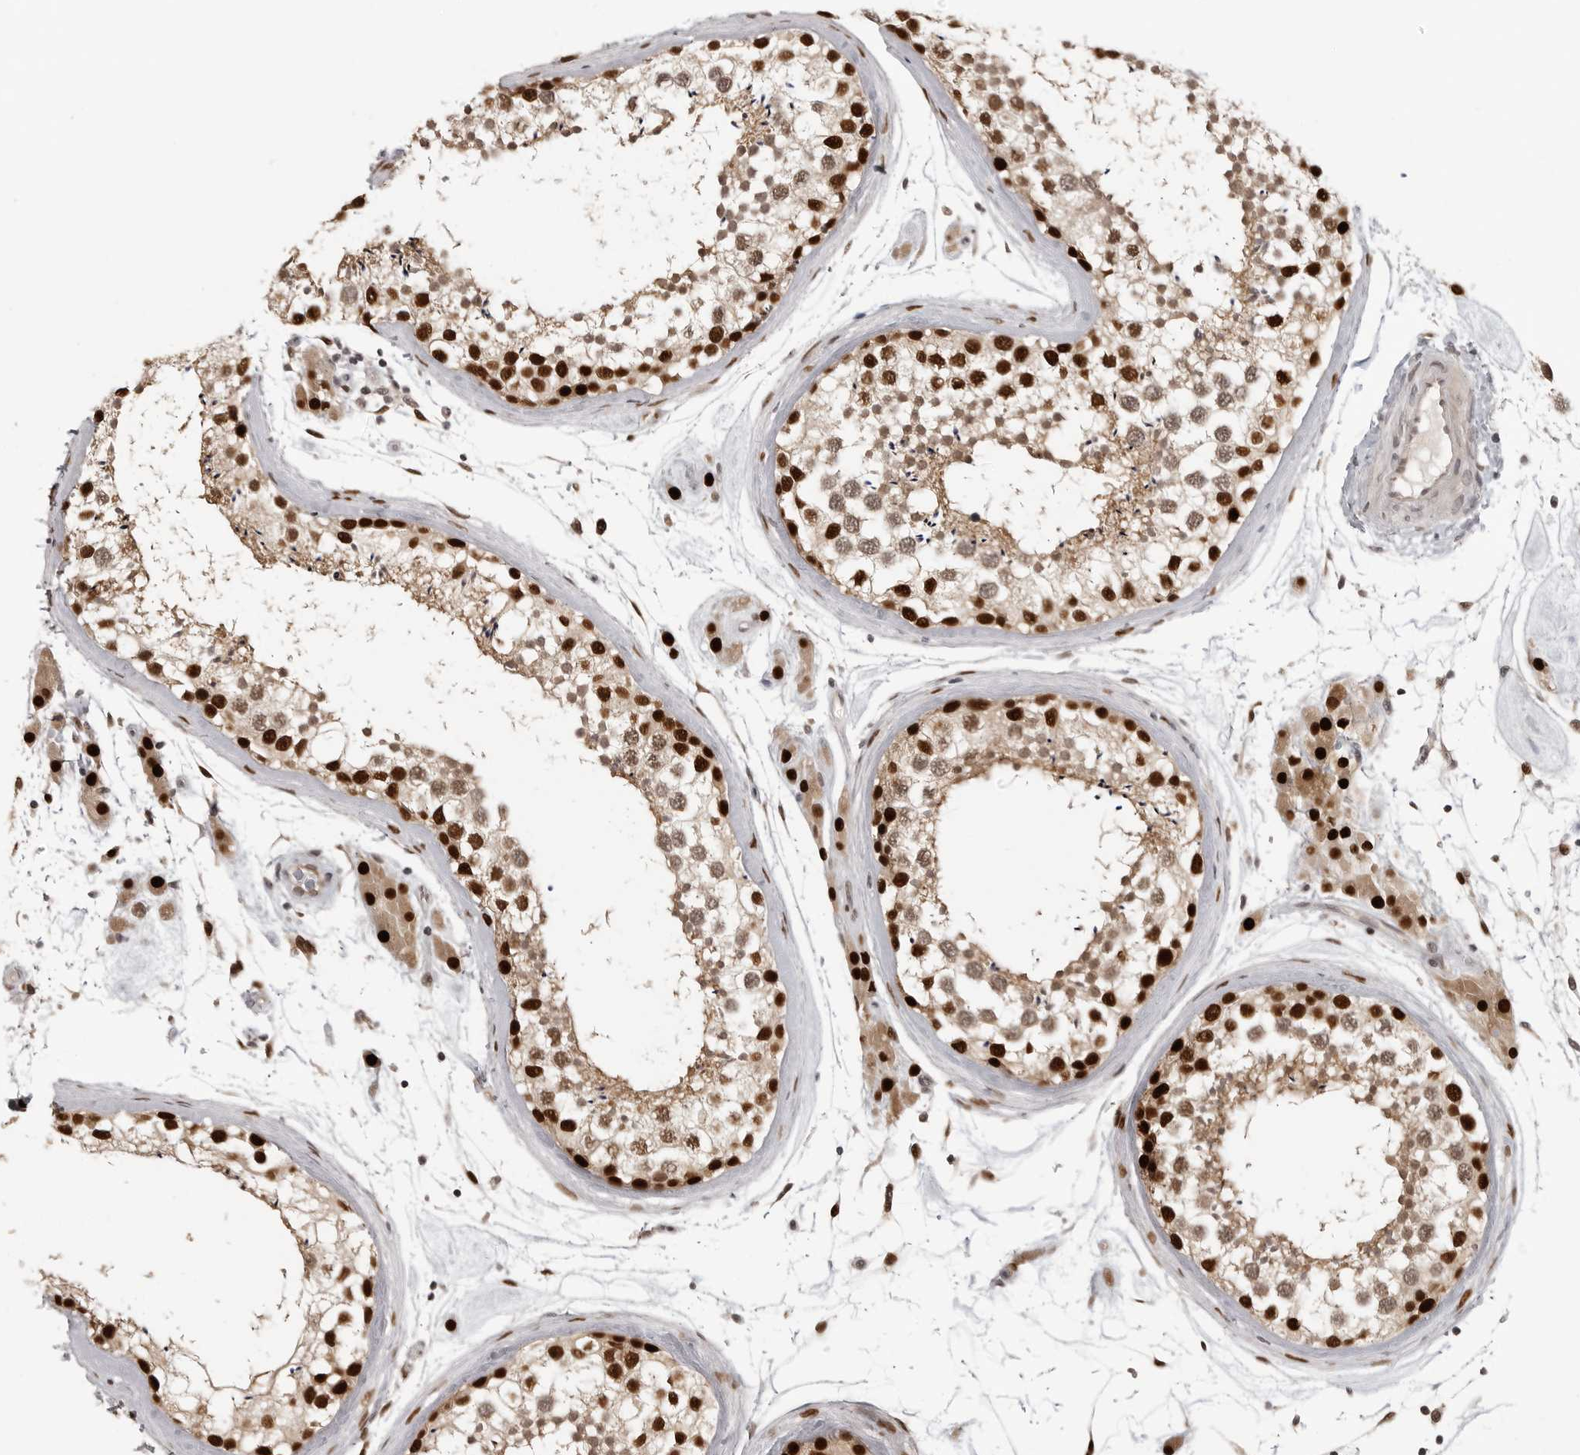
{"staining": {"intensity": "strong", "quantity": ">75%", "location": "cytoplasmic/membranous,nuclear"}, "tissue": "testis", "cell_type": "Cells in seminiferous ducts", "image_type": "normal", "snomed": [{"axis": "morphology", "description": "Normal tissue, NOS"}, {"axis": "topography", "description": "Testis"}], "caption": "Strong cytoplasmic/membranous,nuclear staining for a protein is appreciated in about >75% of cells in seminiferous ducts of benign testis using immunohistochemistry (IHC).", "gene": "PEG3", "patient": {"sex": "male", "age": 46}}